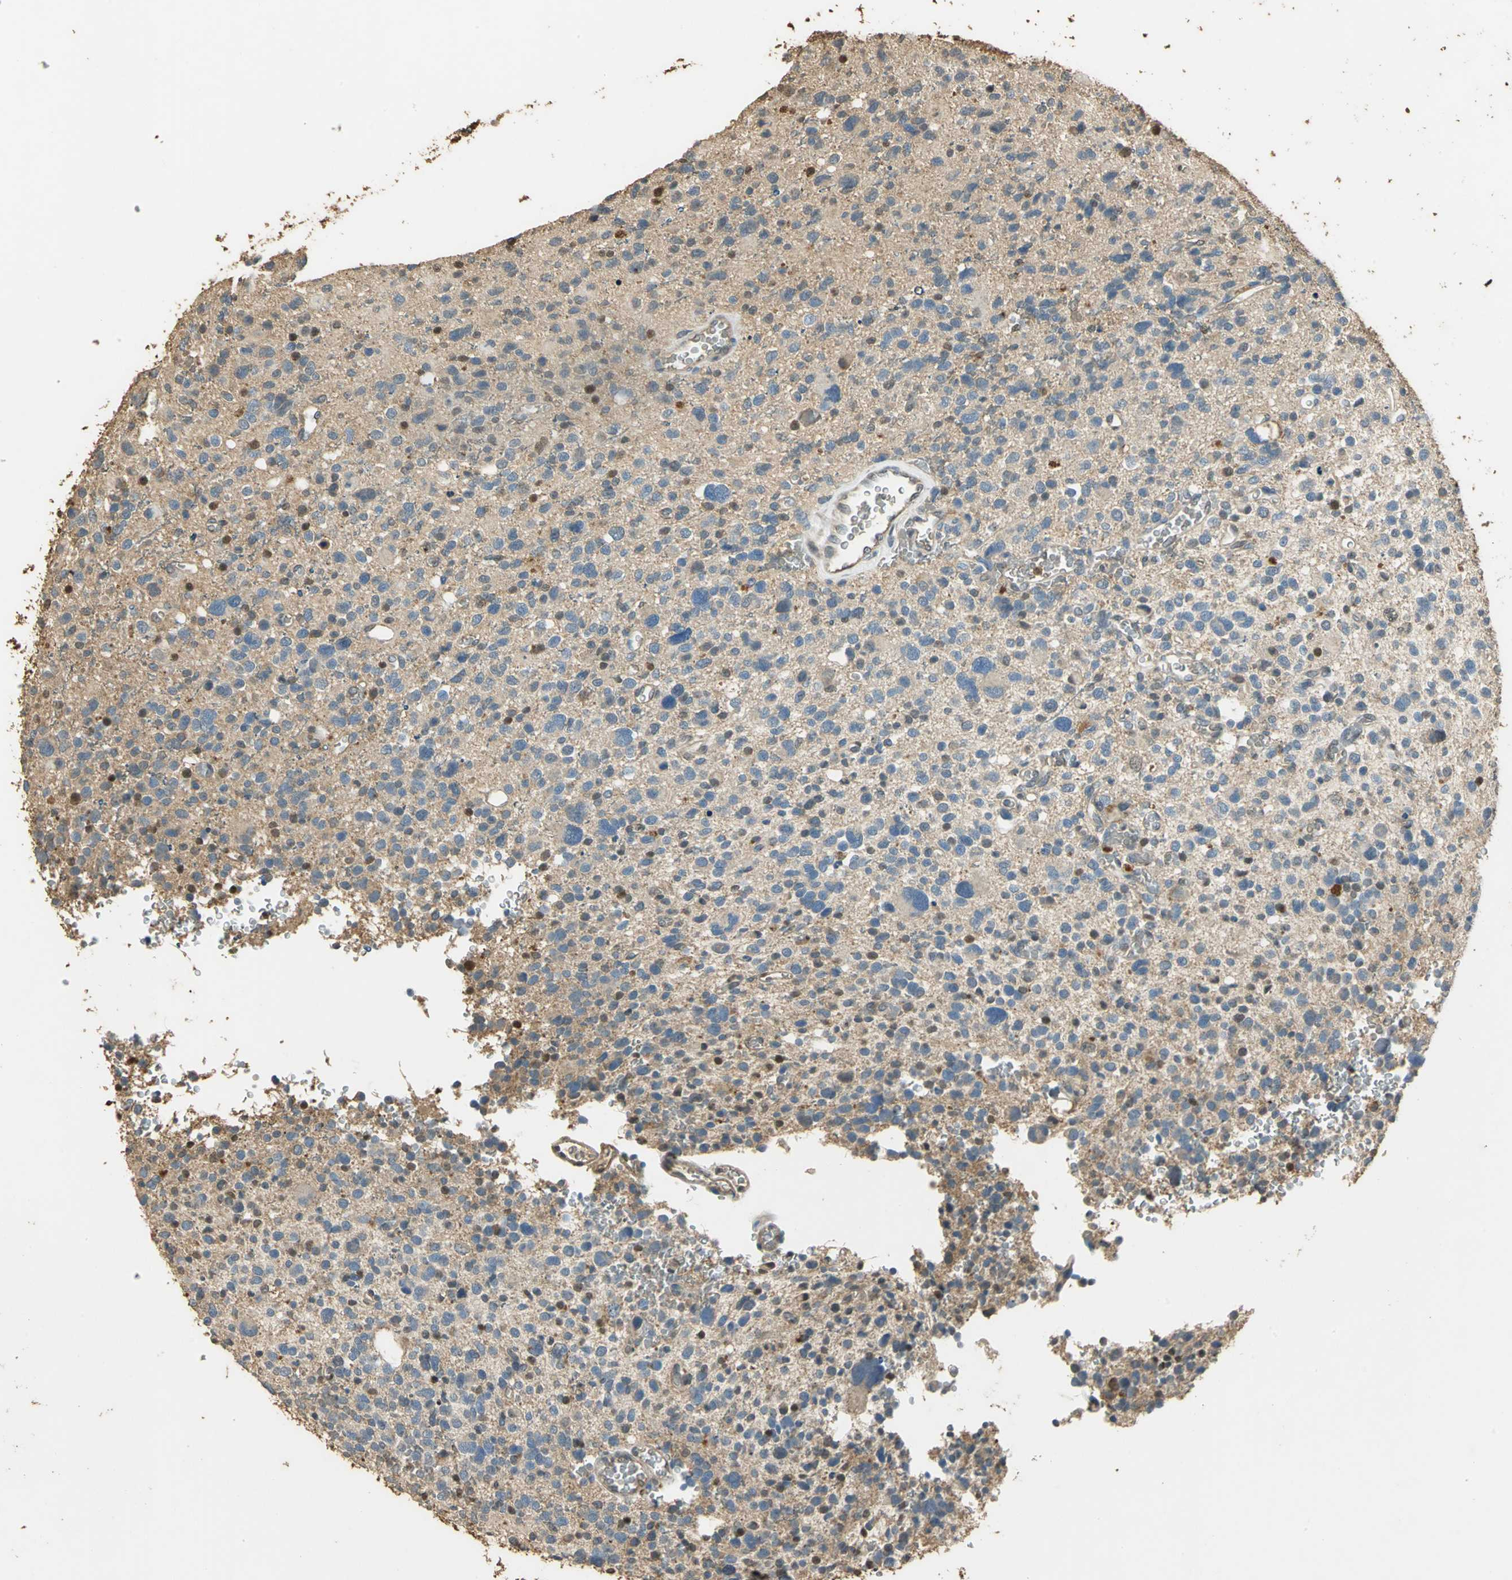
{"staining": {"intensity": "weak", "quantity": ">75%", "location": "cytoplasmic/membranous"}, "tissue": "glioma", "cell_type": "Tumor cells", "image_type": "cancer", "snomed": [{"axis": "morphology", "description": "Glioma, malignant, High grade"}, {"axis": "topography", "description": "Brain"}], "caption": "There is low levels of weak cytoplasmic/membranous positivity in tumor cells of glioma, as demonstrated by immunohistochemical staining (brown color).", "gene": "GAPDH", "patient": {"sex": "male", "age": 48}}